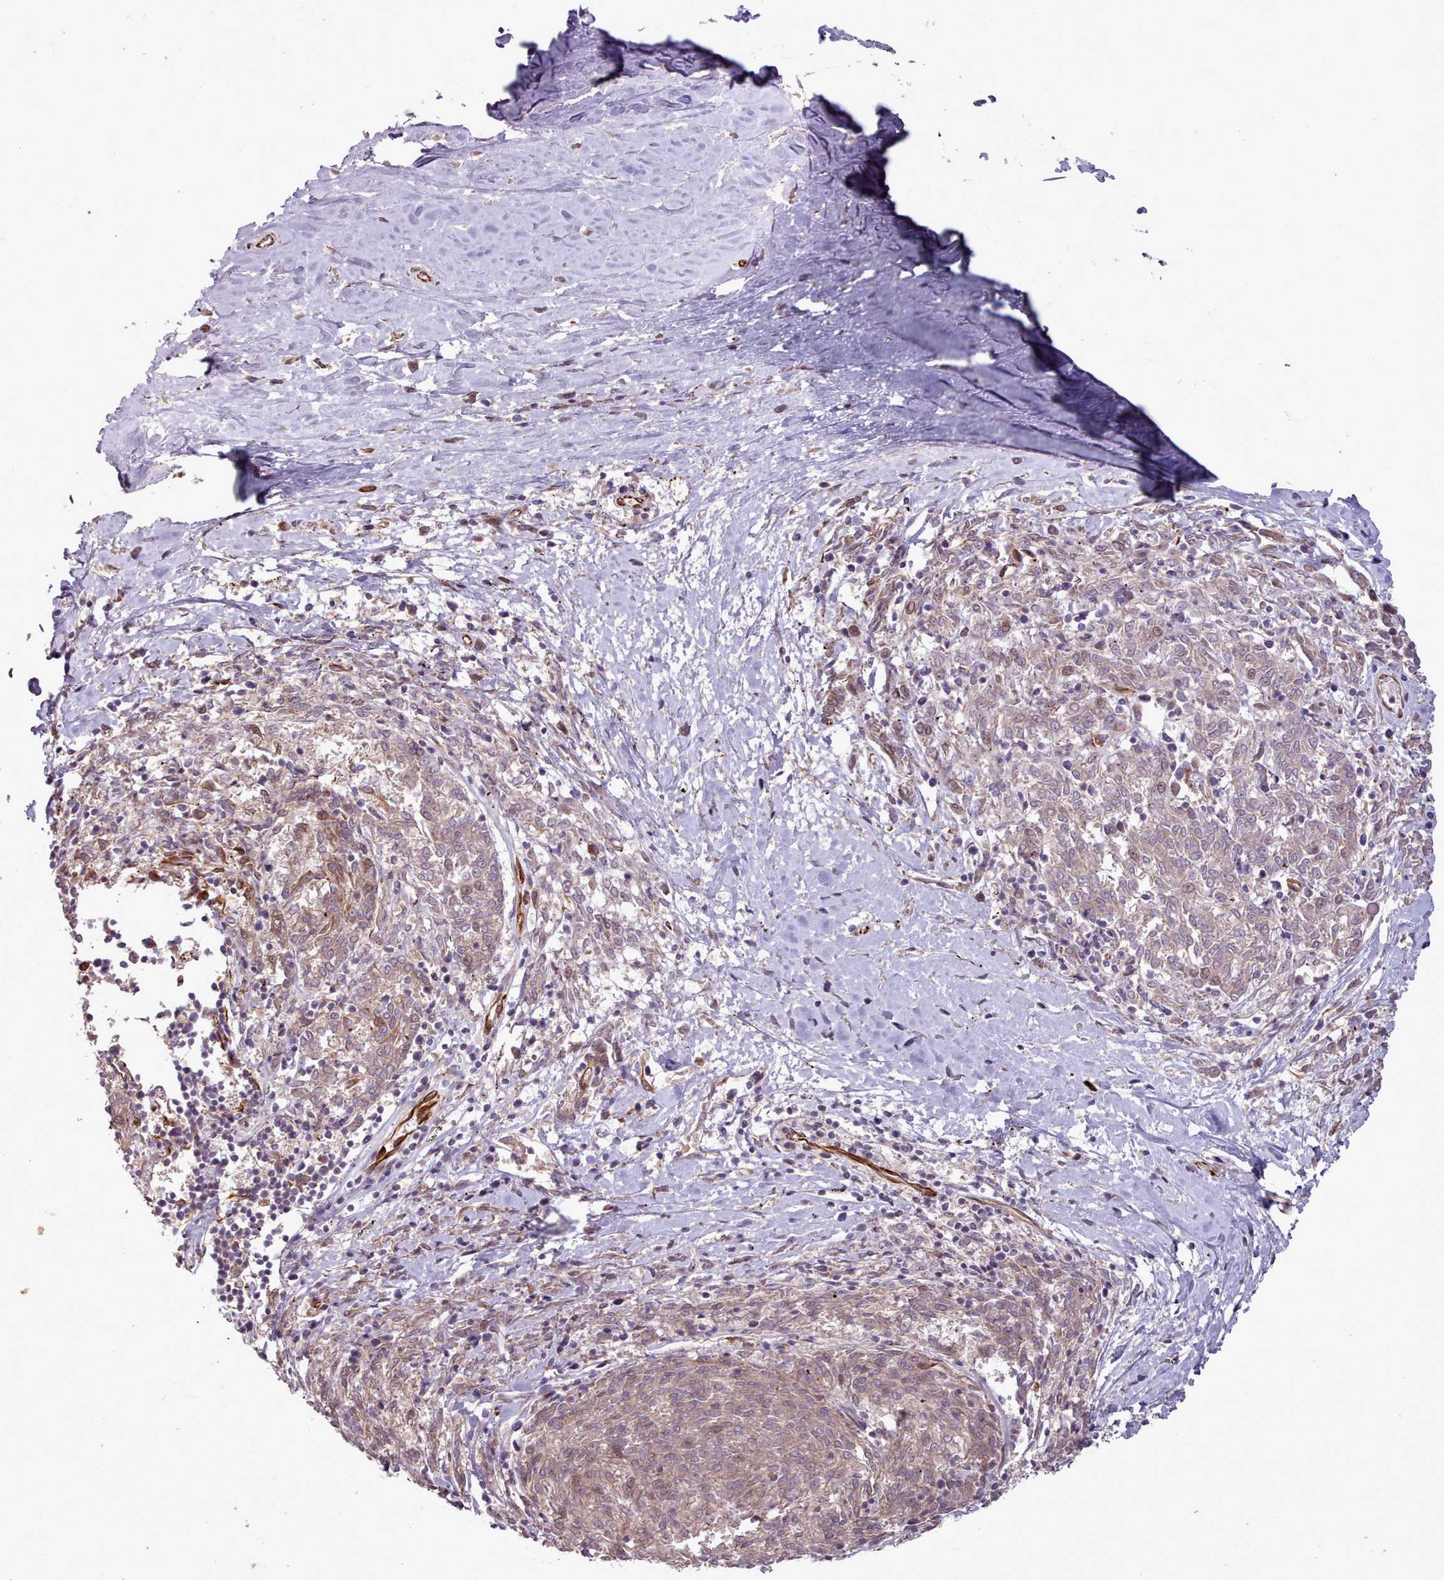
{"staining": {"intensity": "weak", "quantity": ">75%", "location": "cytoplasmic/membranous,nuclear"}, "tissue": "melanoma", "cell_type": "Tumor cells", "image_type": "cancer", "snomed": [{"axis": "morphology", "description": "Malignant melanoma, NOS"}, {"axis": "topography", "description": "Skin"}], "caption": "This histopathology image demonstrates melanoma stained with immunohistochemistry (IHC) to label a protein in brown. The cytoplasmic/membranous and nuclear of tumor cells show weak positivity for the protein. Nuclei are counter-stained blue.", "gene": "GBGT1", "patient": {"sex": "female", "age": 72}}